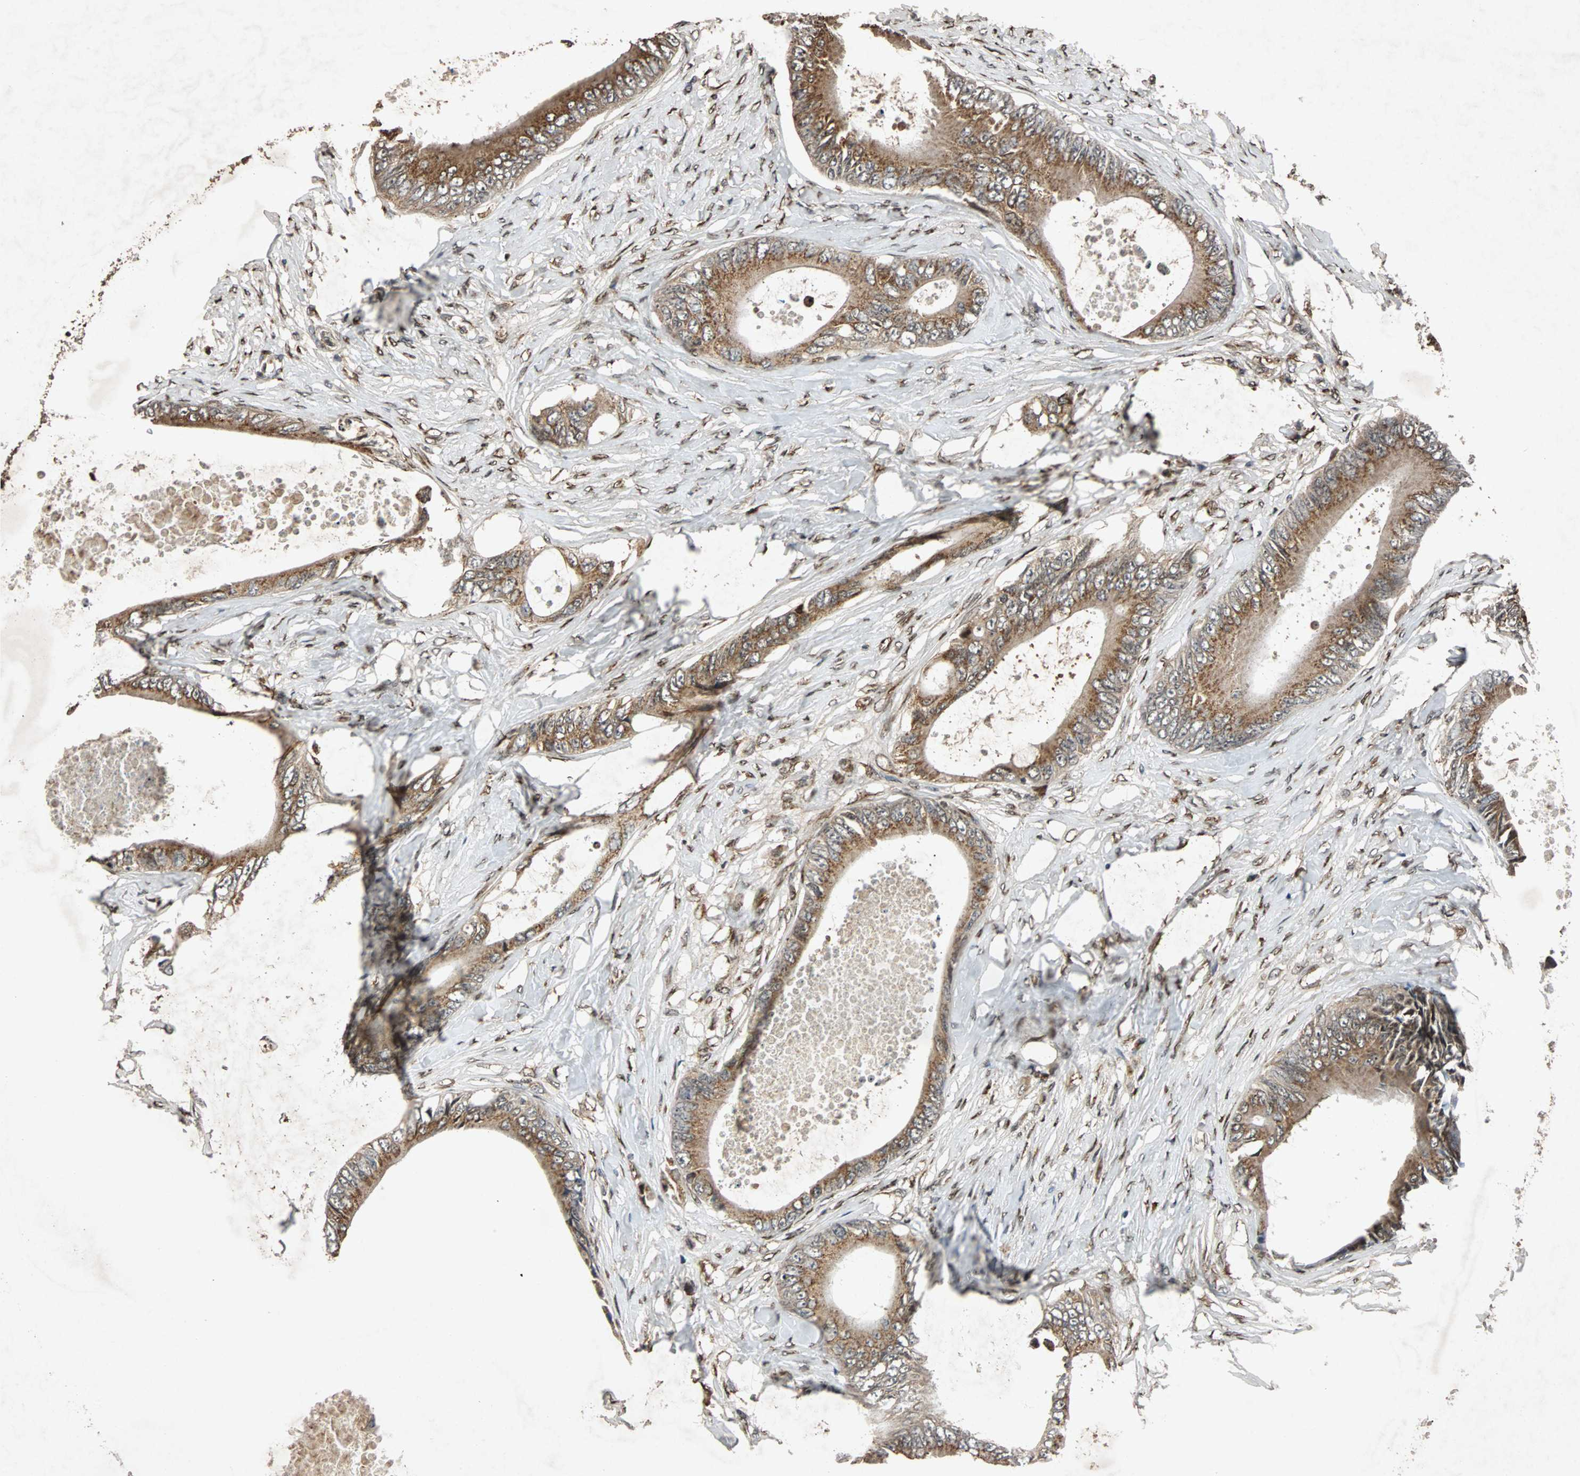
{"staining": {"intensity": "strong", "quantity": ">75%", "location": "cytoplasmic/membranous"}, "tissue": "colorectal cancer", "cell_type": "Tumor cells", "image_type": "cancer", "snomed": [{"axis": "morphology", "description": "Normal tissue, NOS"}, {"axis": "morphology", "description": "Adenocarcinoma, NOS"}, {"axis": "topography", "description": "Rectum"}, {"axis": "topography", "description": "Peripheral nerve tissue"}], "caption": "Immunohistochemistry (IHC) photomicrograph of neoplastic tissue: human colorectal adenocarcinoma stained using immunohistochemistry exhibits high levels of strong protein expression localized specifically in the cytoplasmic/membranous of tumor cells, appearing as a cytoplasmic/membranous brown color.", "gene": "USP31", "patient": {"sex": "female", "age": 77}}